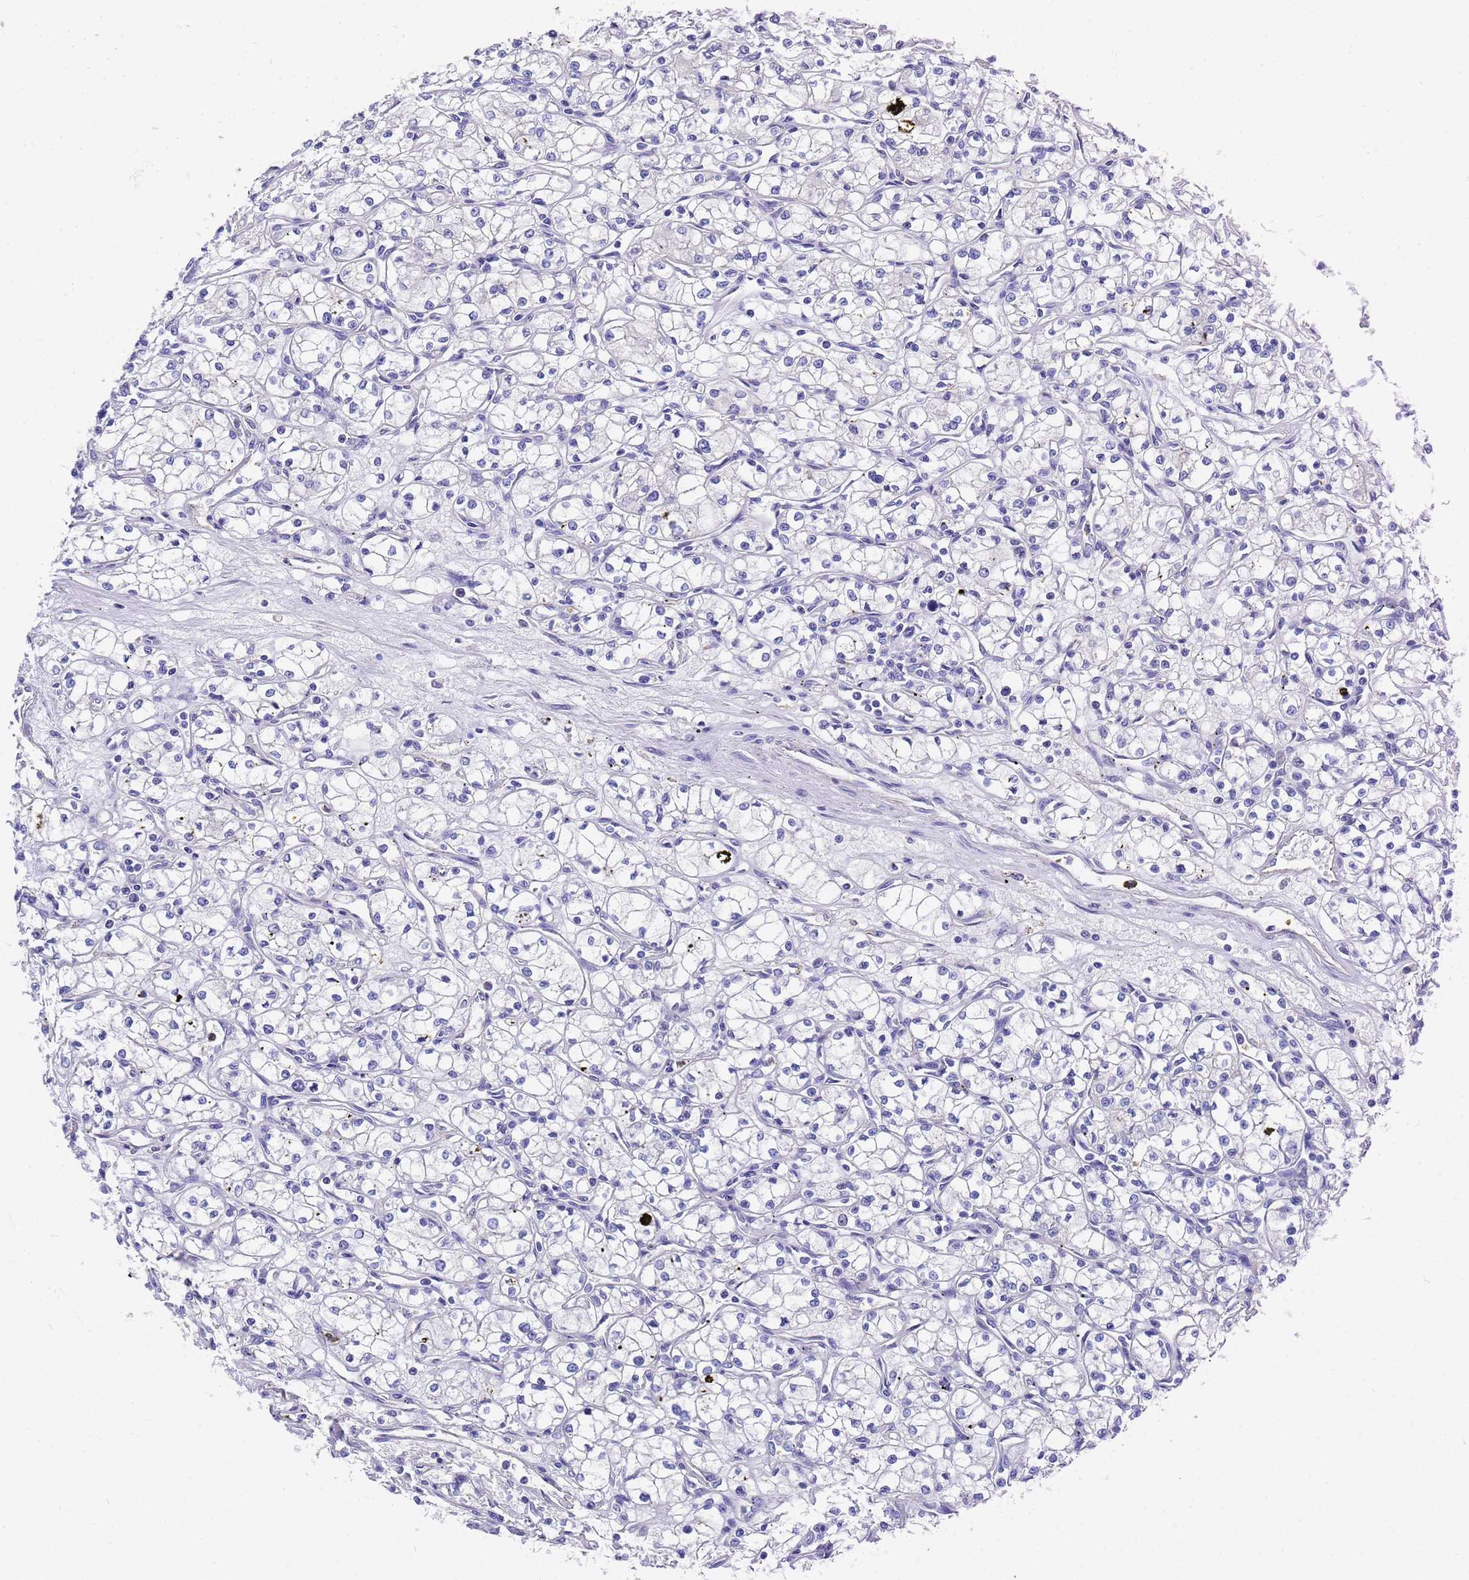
{"staining": {"intensity": "negative", "quantity": "none", "location": "none"}, "tissue": "renal cancer", "cell_type": "Tumor cells", "image_type": "cancer", "snomed": [{"axis": "morphology", "description": "Adenocarcinoma, NOS"}, {"axis": "topography", "description": "Kidney"}], "caption": "Immunohistochemistry micrograph of human renal cancer stained for a protein (brown), which shows no positivity in tumor cells.", "gene": "TM4SF4", "patient": {"sex": "male", "age": 59}}